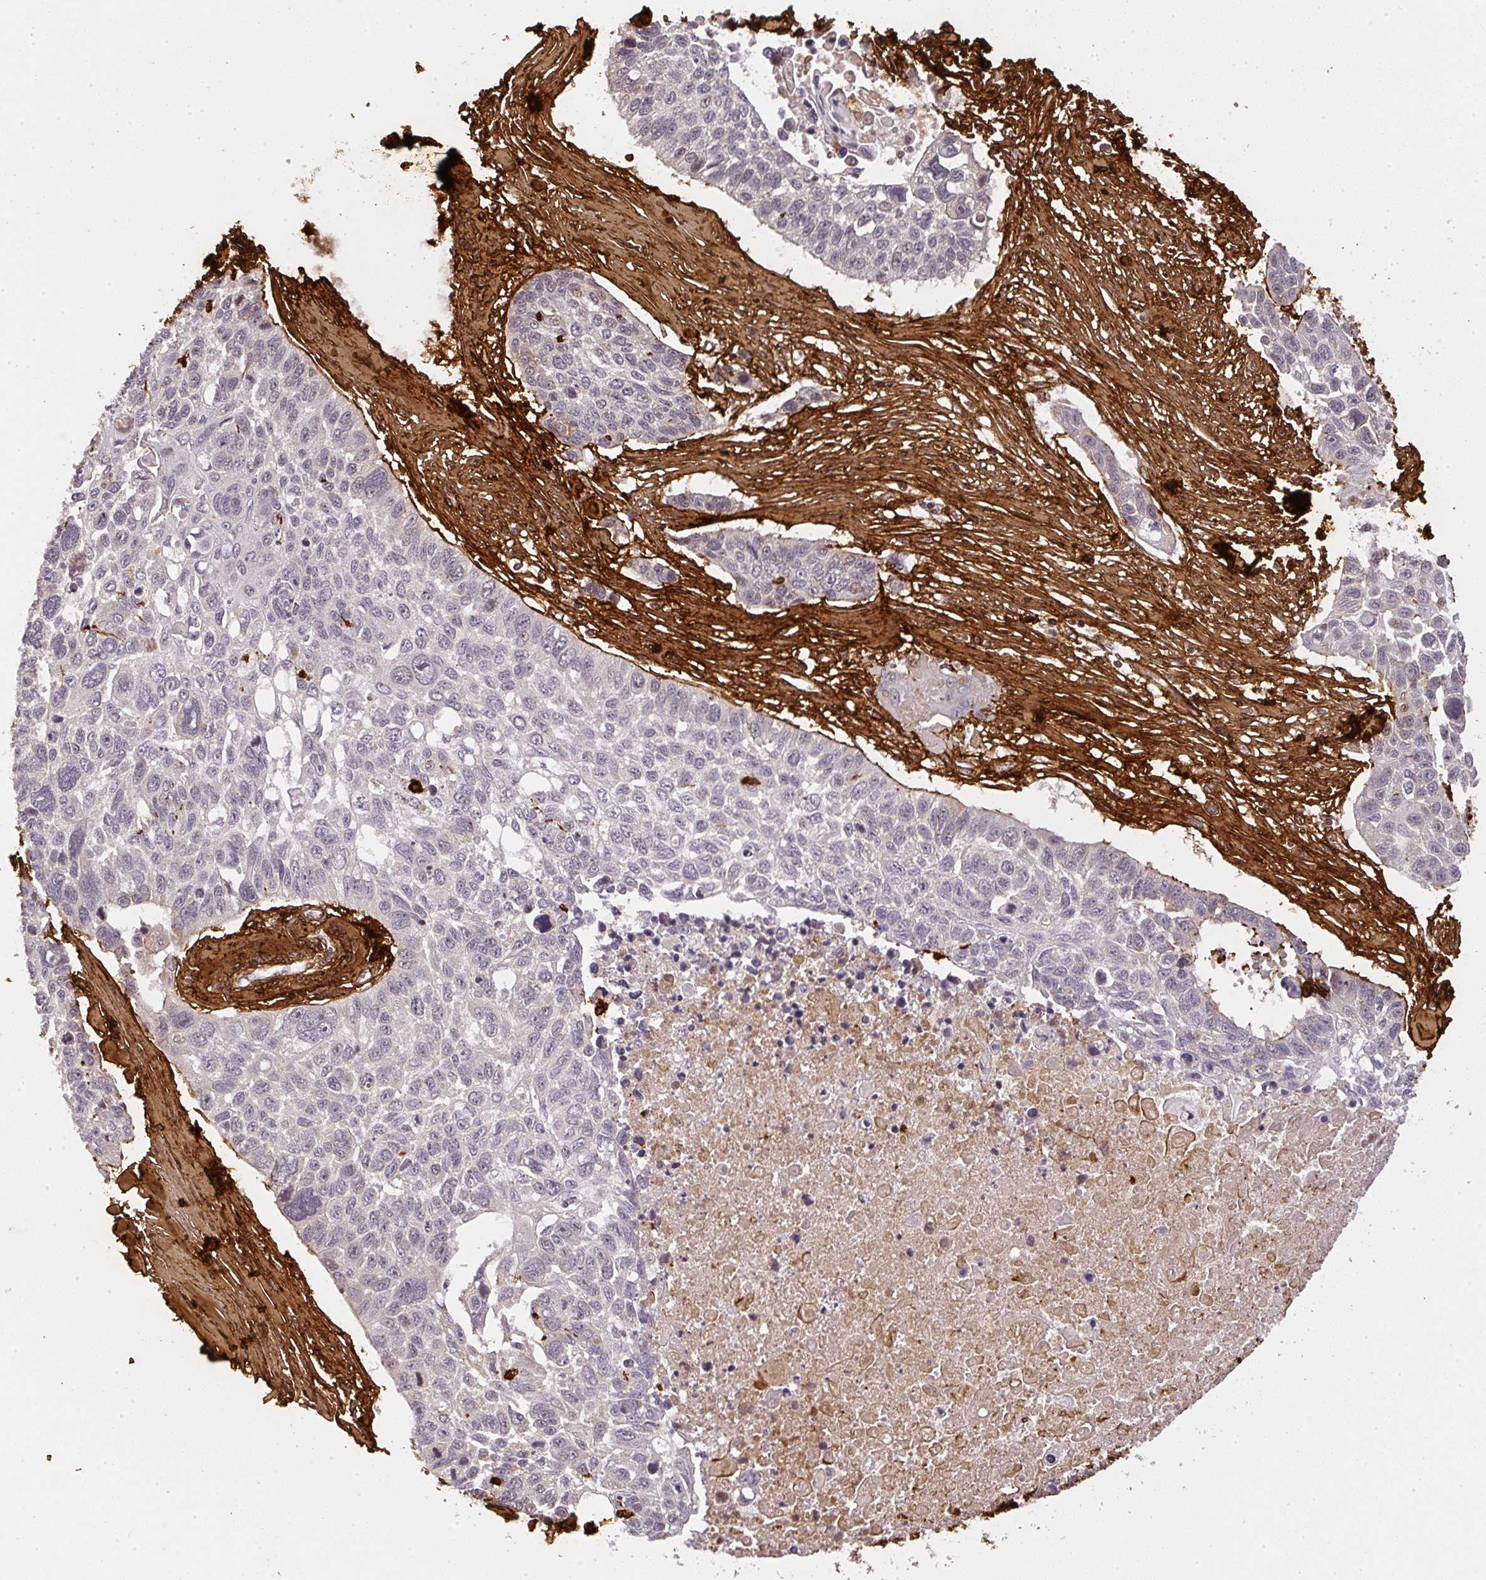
{"staining": {"intensity": "negative", "quantity": "none", "location": "none"}, "tissue": "lung cancer", "cell_type": "Tumor cells", "image_type": "cancer", "snomed": [{"axis": "morphology", "description": "Squamous cell carcinoma, NOS"}, {"axis": "topography", "description": "Lung"}], "caption": "Tumor cells are negative for brown protein staining in lung cancer. The staining is performed using DAB (3,3'-diaminobenzidine) brown chromogen with nuclei counter-stained in using hematoxylin.", "gene": "COL3A1", "patient": {"sex": "male", "age": 62}}